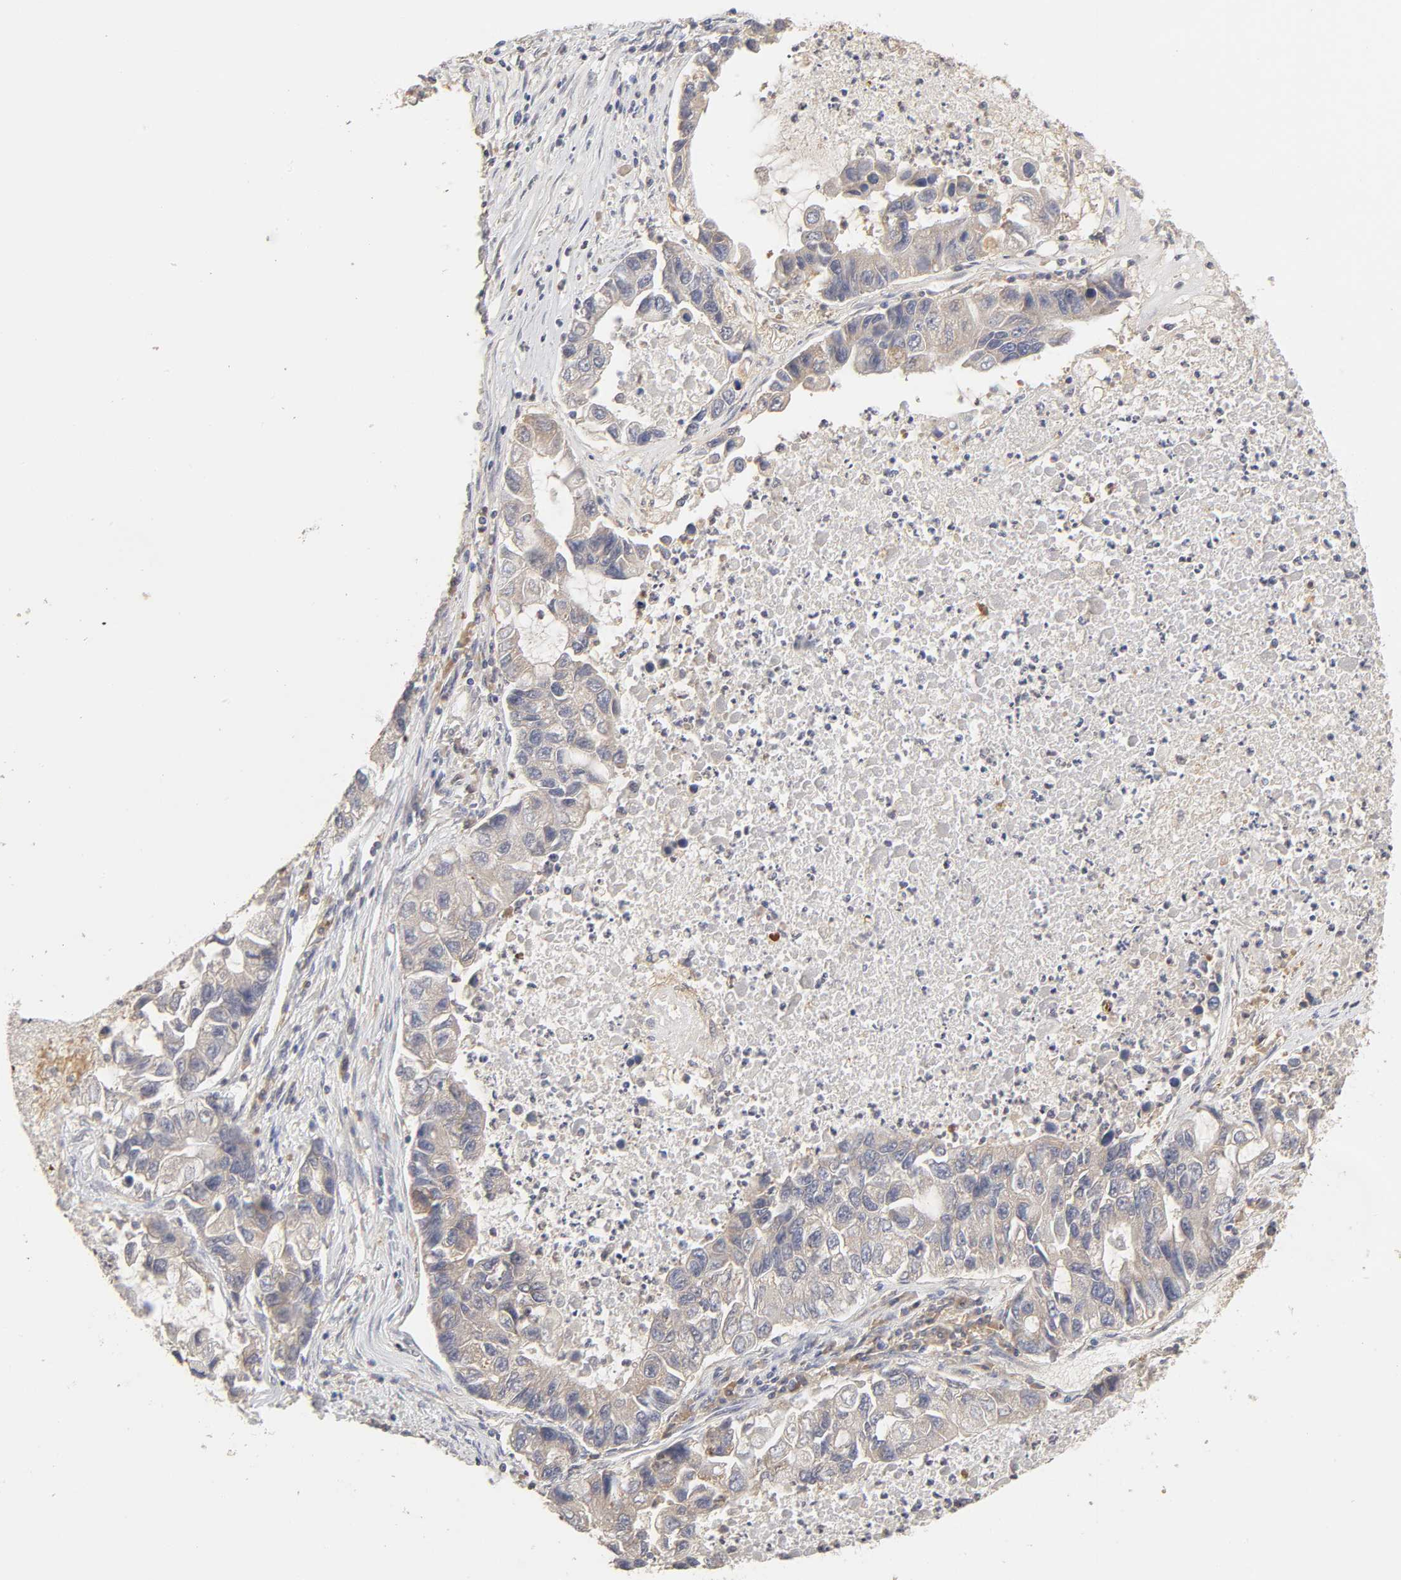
{"staining": {"intensity": "negative", "quantity": "none", "location": "none"}, "tissue": "lung cancer", "cell_type": "Tumor cells", "image_type": "cancer", "snomed": [{"axis": "morphology", "description": "Adenocarcinoma, NOS"}, {"axis": "topography", "description": "Lung"}], "caption": "Adenocarcinoma (lung) stained for a protein using immunohistochemistry displays no positivity tumor cells.", "gene": "AP1G2", "patient": {"sex": "female", "age": 51}}